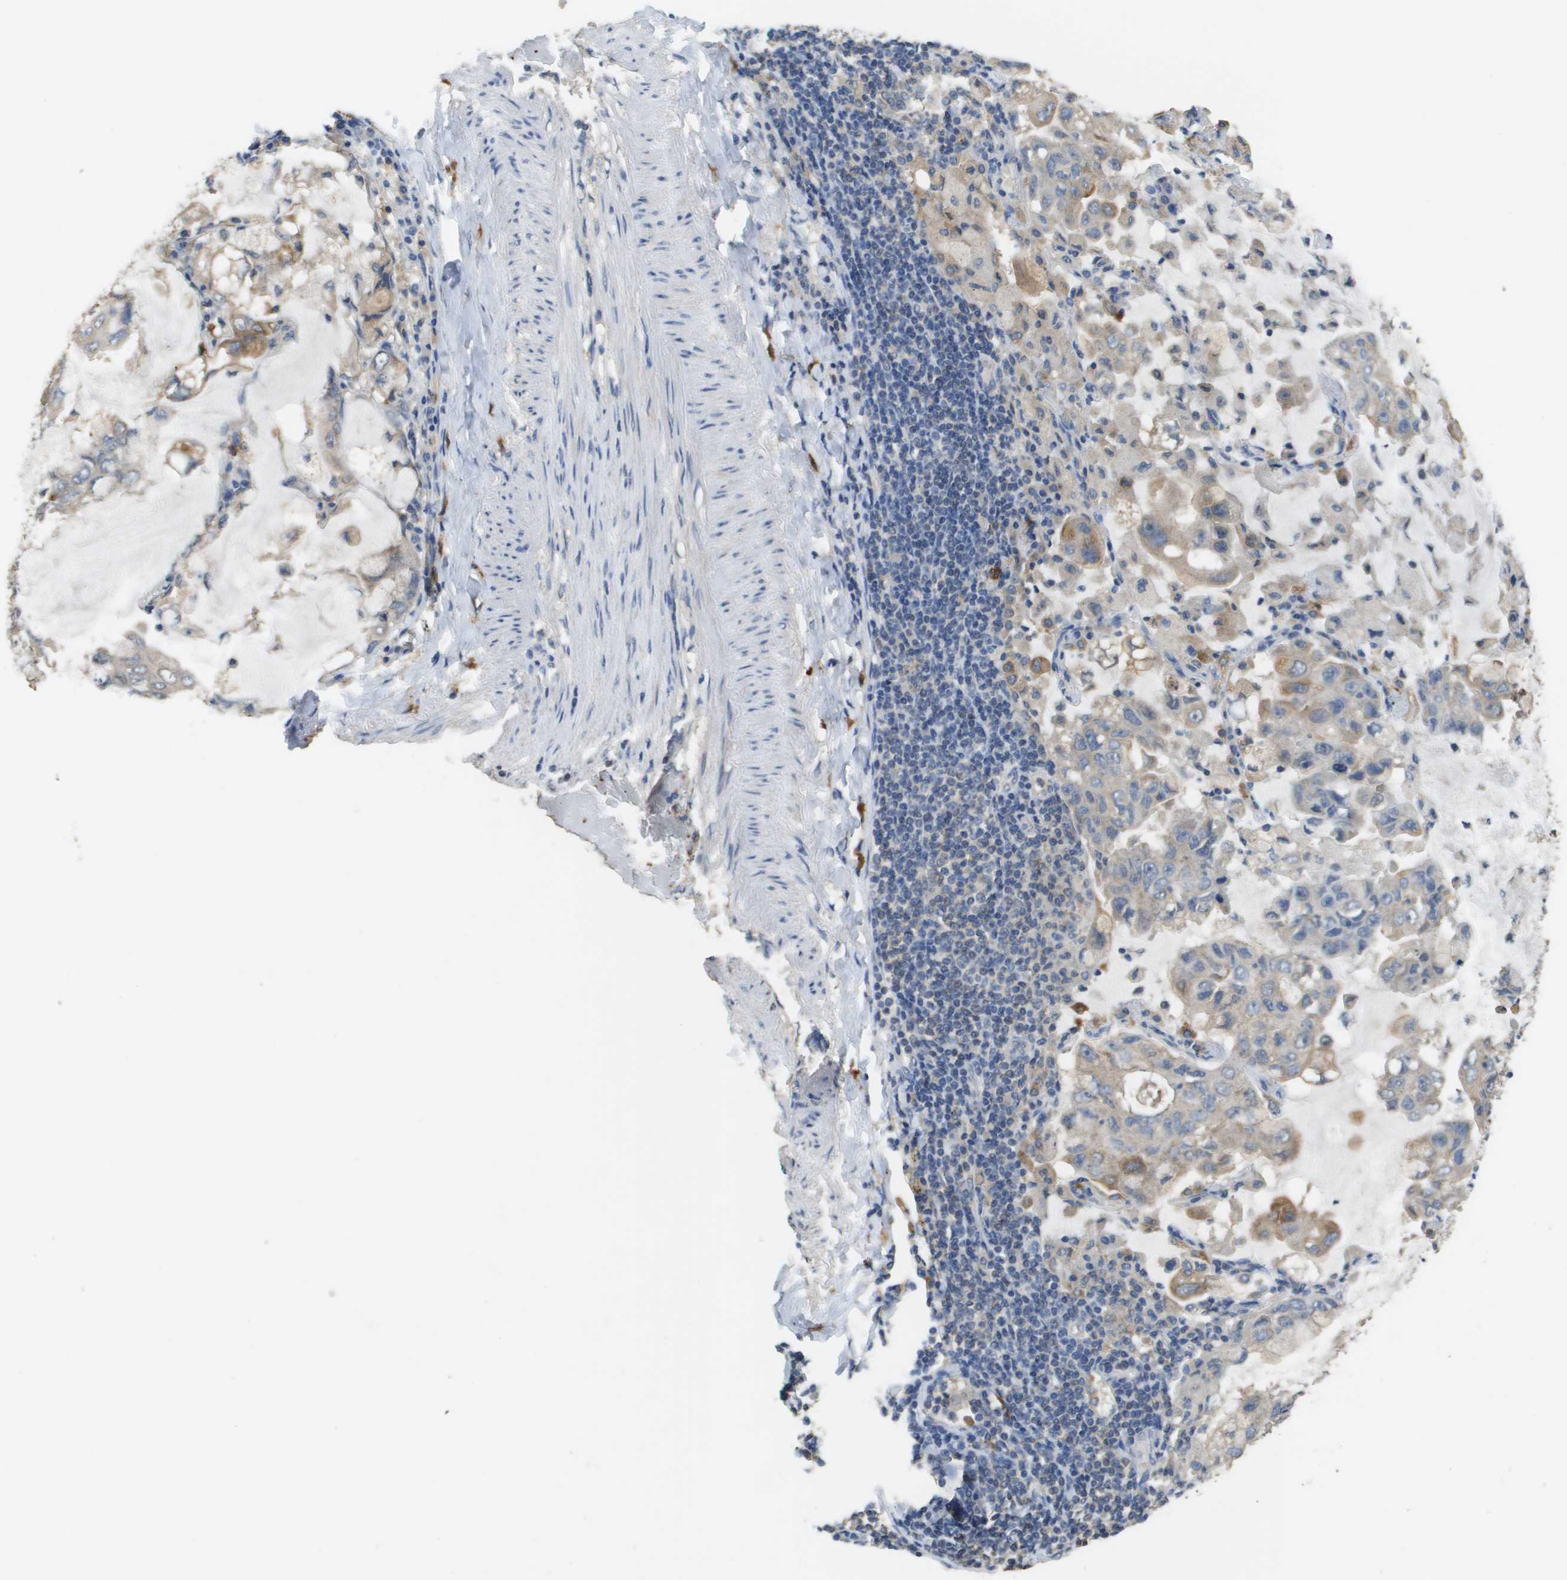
{"staining": {"intensity": "weak", "quantity": "<25%", "location": "cytoplasmic/membranous"}, "tissue": "lung cancer", "cell_type": "Tumor cells", "image_type": "cancer", "snomed": [{"axis": "morphology", "description": "Adenocarcinoma, NOS"}, {"axis": "topography", "description": "Lung"}], "caption": "IHC histopathology image of lung adenocarcinoma stained for a protein (brown), which displays no staining in tumor cells.", "gene": "RAB27B", "patient": {"sex": "male", "age": 64}}